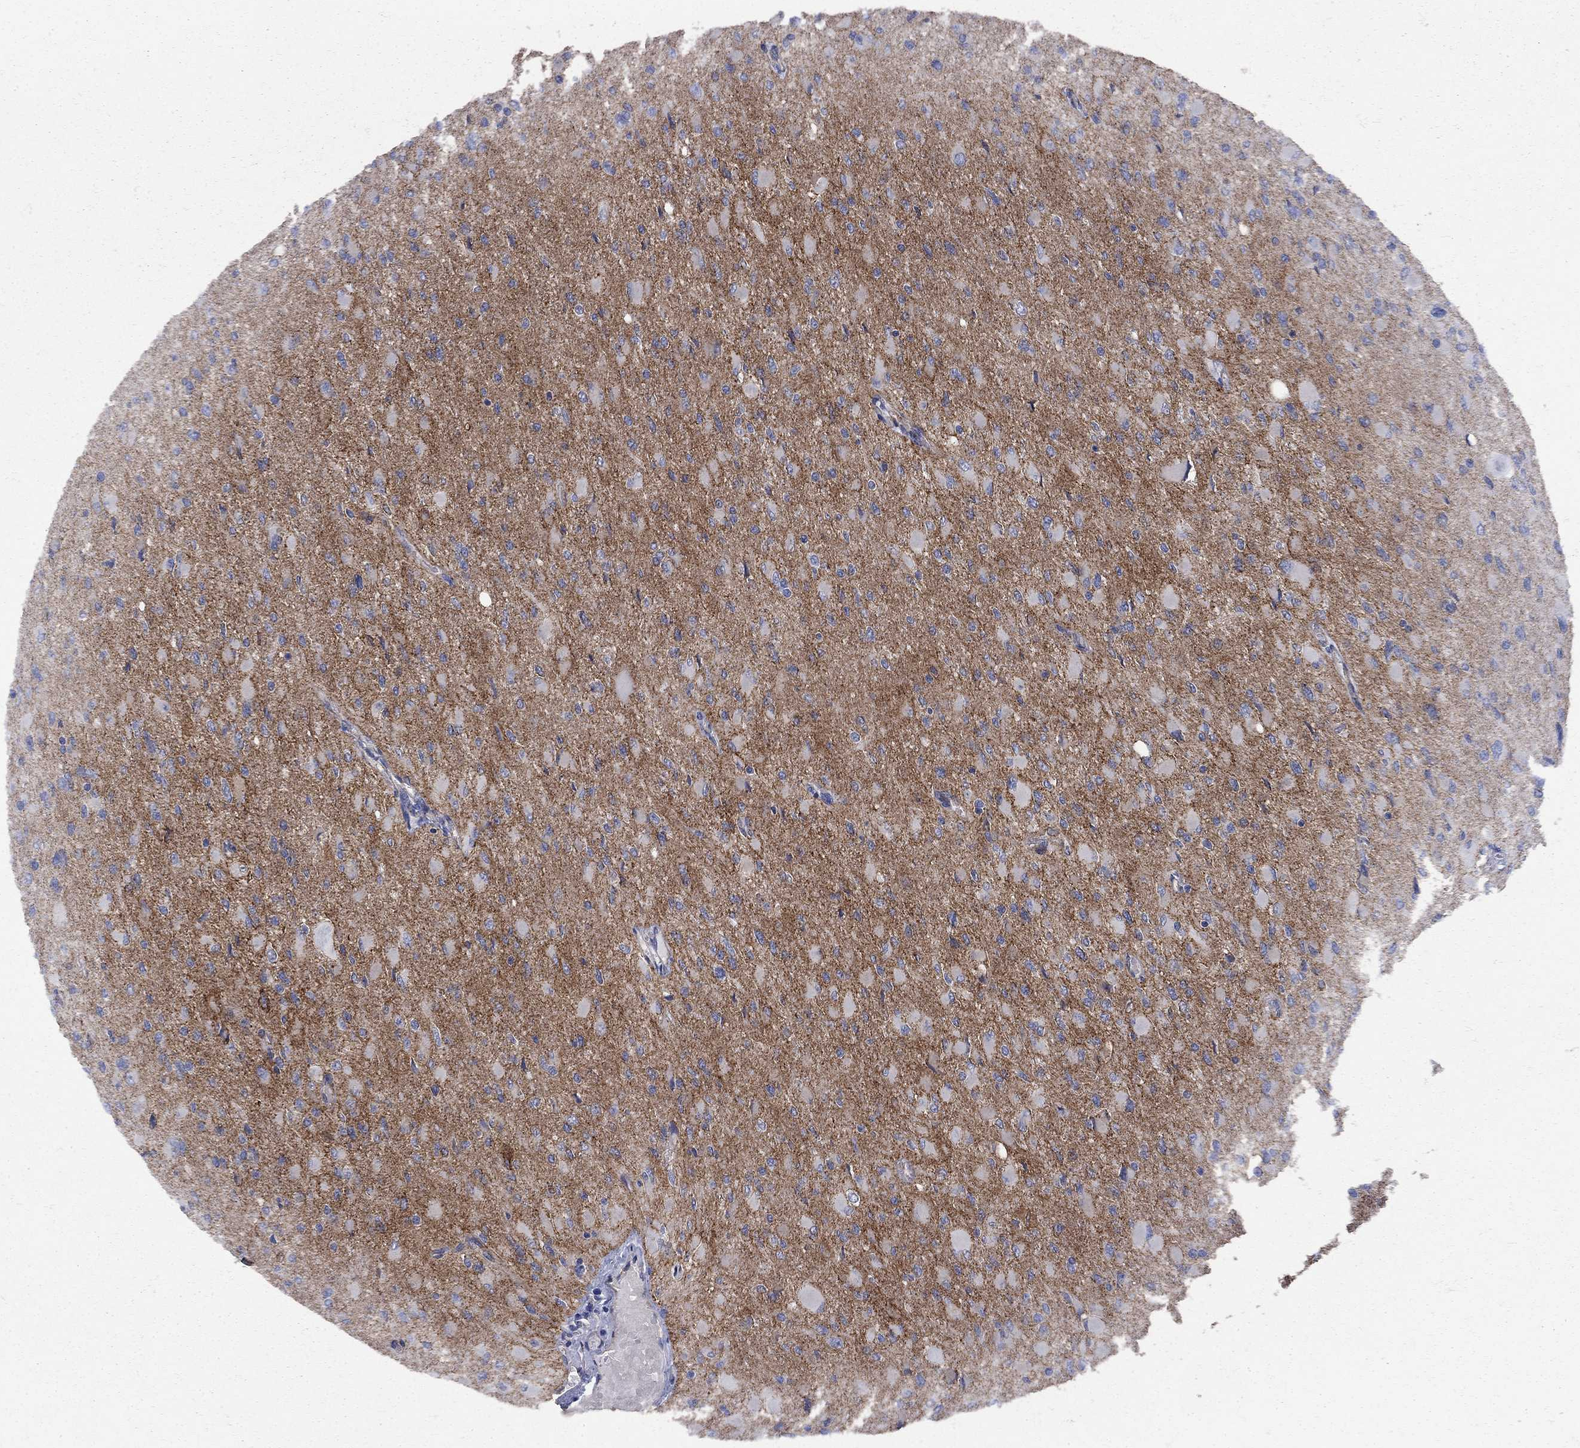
{"staining": {"intensity": "negative", "quantity": "none", "location": "none"}, "tissue": "glioma", "cell_type": "Tumor cells", "image_type": "cancer", "snomed": [{"axis": "morphology", "description": "Glioma, malignant, High grade"}, {"axis": "topography", "description": "Cerebral cortex"}], "caption": "High power microscopy histopathology image of an IHC micrograph of glioma, revealing no significant positivity in tumor cells. Nuclei are stained in blue.", "gene": "SEPTIN8", "patient": {"sex": "female", "age": 36}}